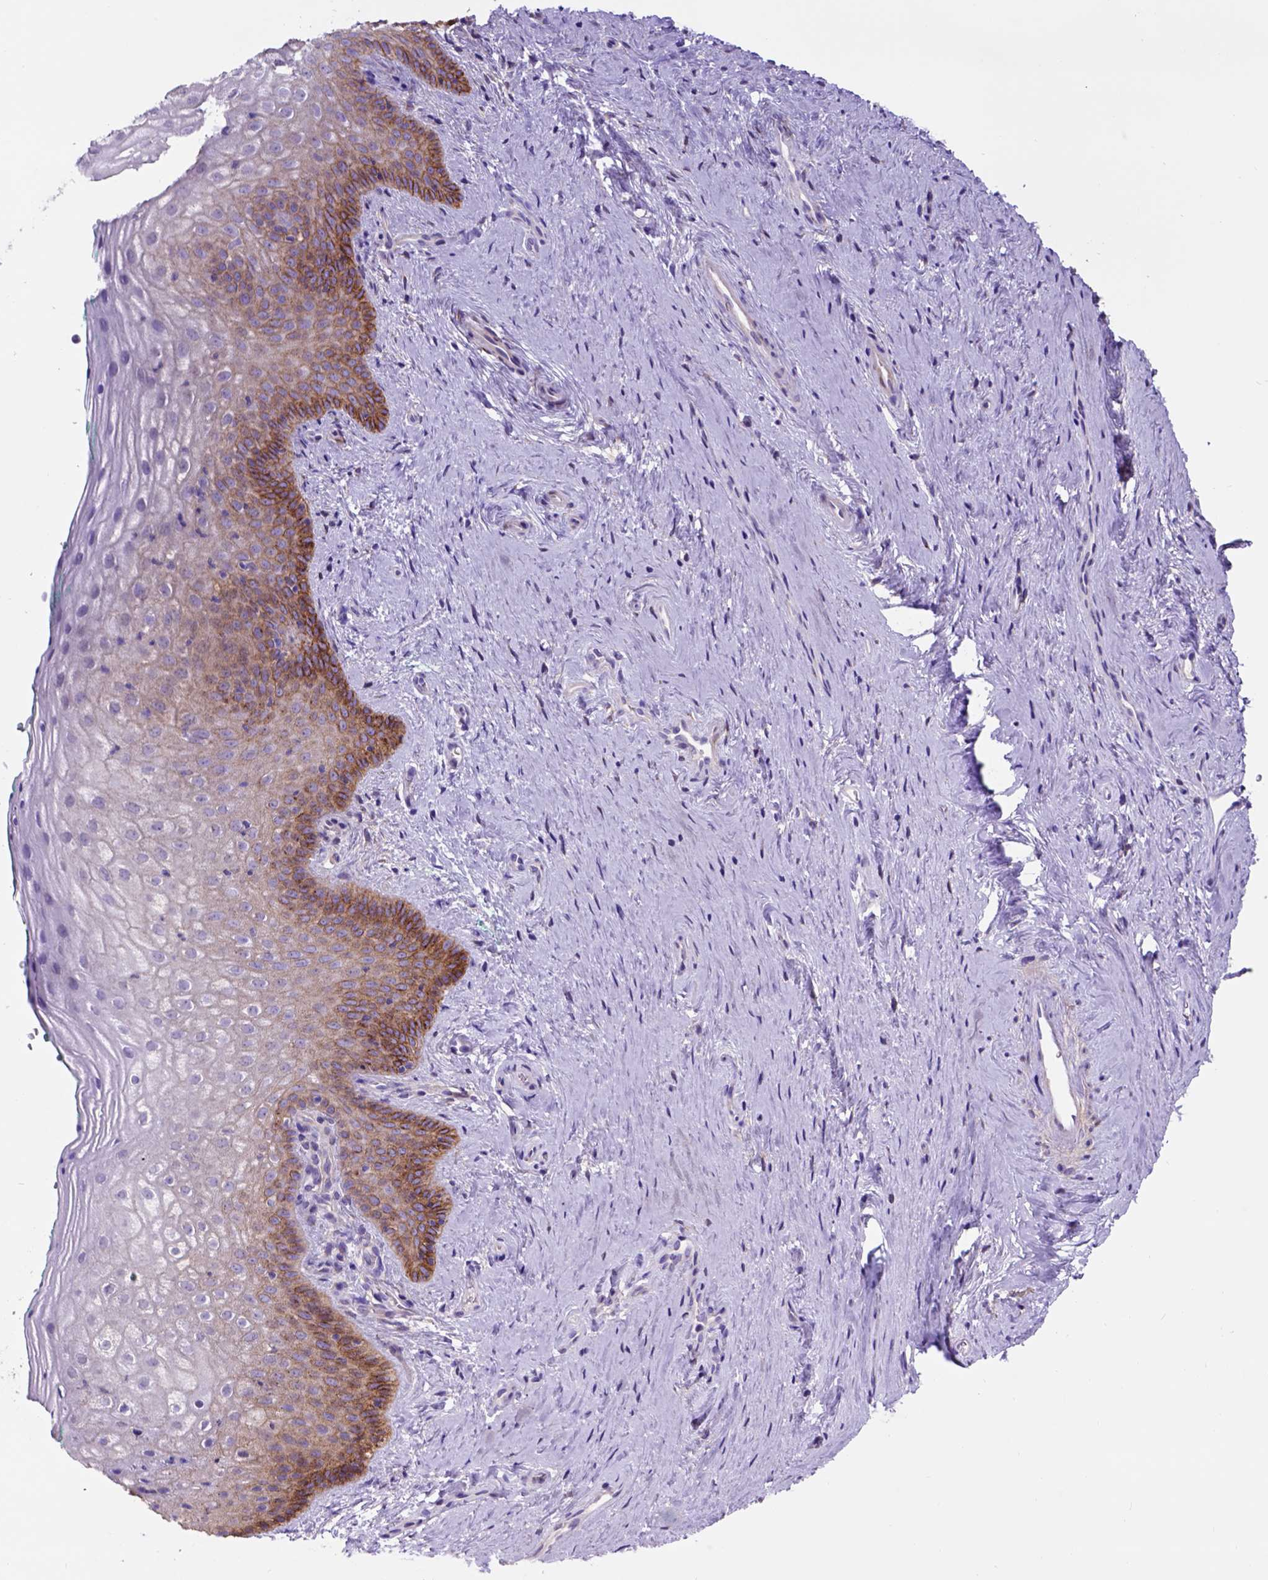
{"staining": {"intensity": "moderate", "quantity": "25%-75%", "location": "cytoplasmic/membranous"}, "tissue": "vagina", "cell_type": "Squamous epithelial cells", "image_type": "normal", "snomed": [{"axis": "morphology", "description": "Normal tissue, NOS"}, {"axis": "topography", "description": "Vagina"}], "caption": "A high-resolution histopathology image shows immunohistochemistry staining of benign vagina, which exhibits moderate cytoplasmic/membranous staining in about 25%-75% of squamous epithelial cells. The staining was performed using DAB to visualize the protein expression in brown, while the nuclei were stained in blue with hematoxylin (Magnification: 20x).", "gene": "EGFR", "patient": {"sex": "female", "age": 45}}